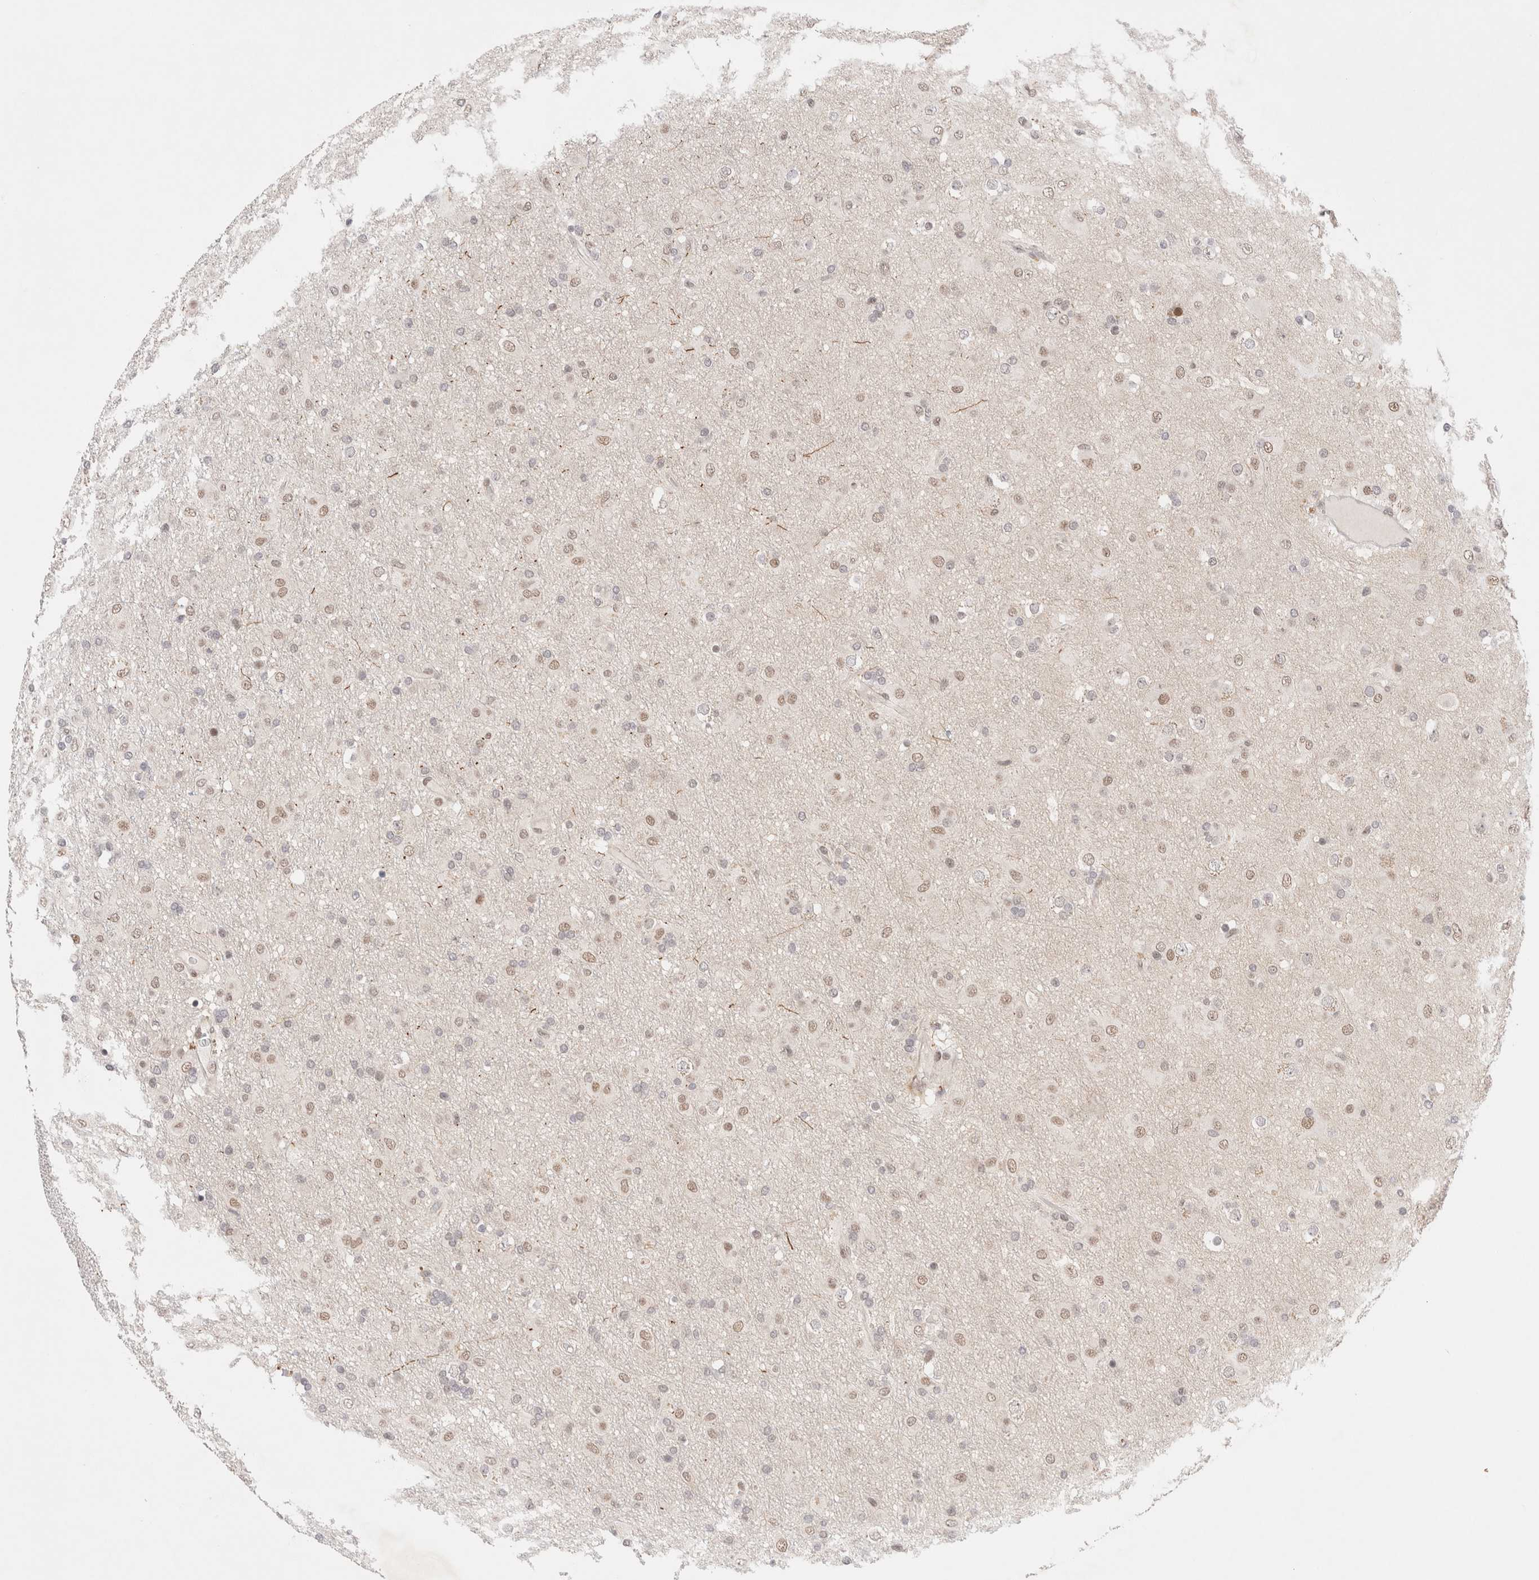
{"staining": {"intensity": "weak", "quantity": "25%-75%", "location": "nuclear"}, "tissue": "glioma", "cell_type": "Tumor cells", "image_type": "cancer", "snomed": [{"axis": "morphology", "description": "Glioma, malignant, Low grade"}, {"axis": "topography", "description": "Brain"}], "caption": "Weak nuclear expression for a protein is seen in approximately 25%-75% of tumor cells of glioma using immunohistochemistry.", "gene": "GATAD2A", "patient": {"sex": "male", "age": 65}}